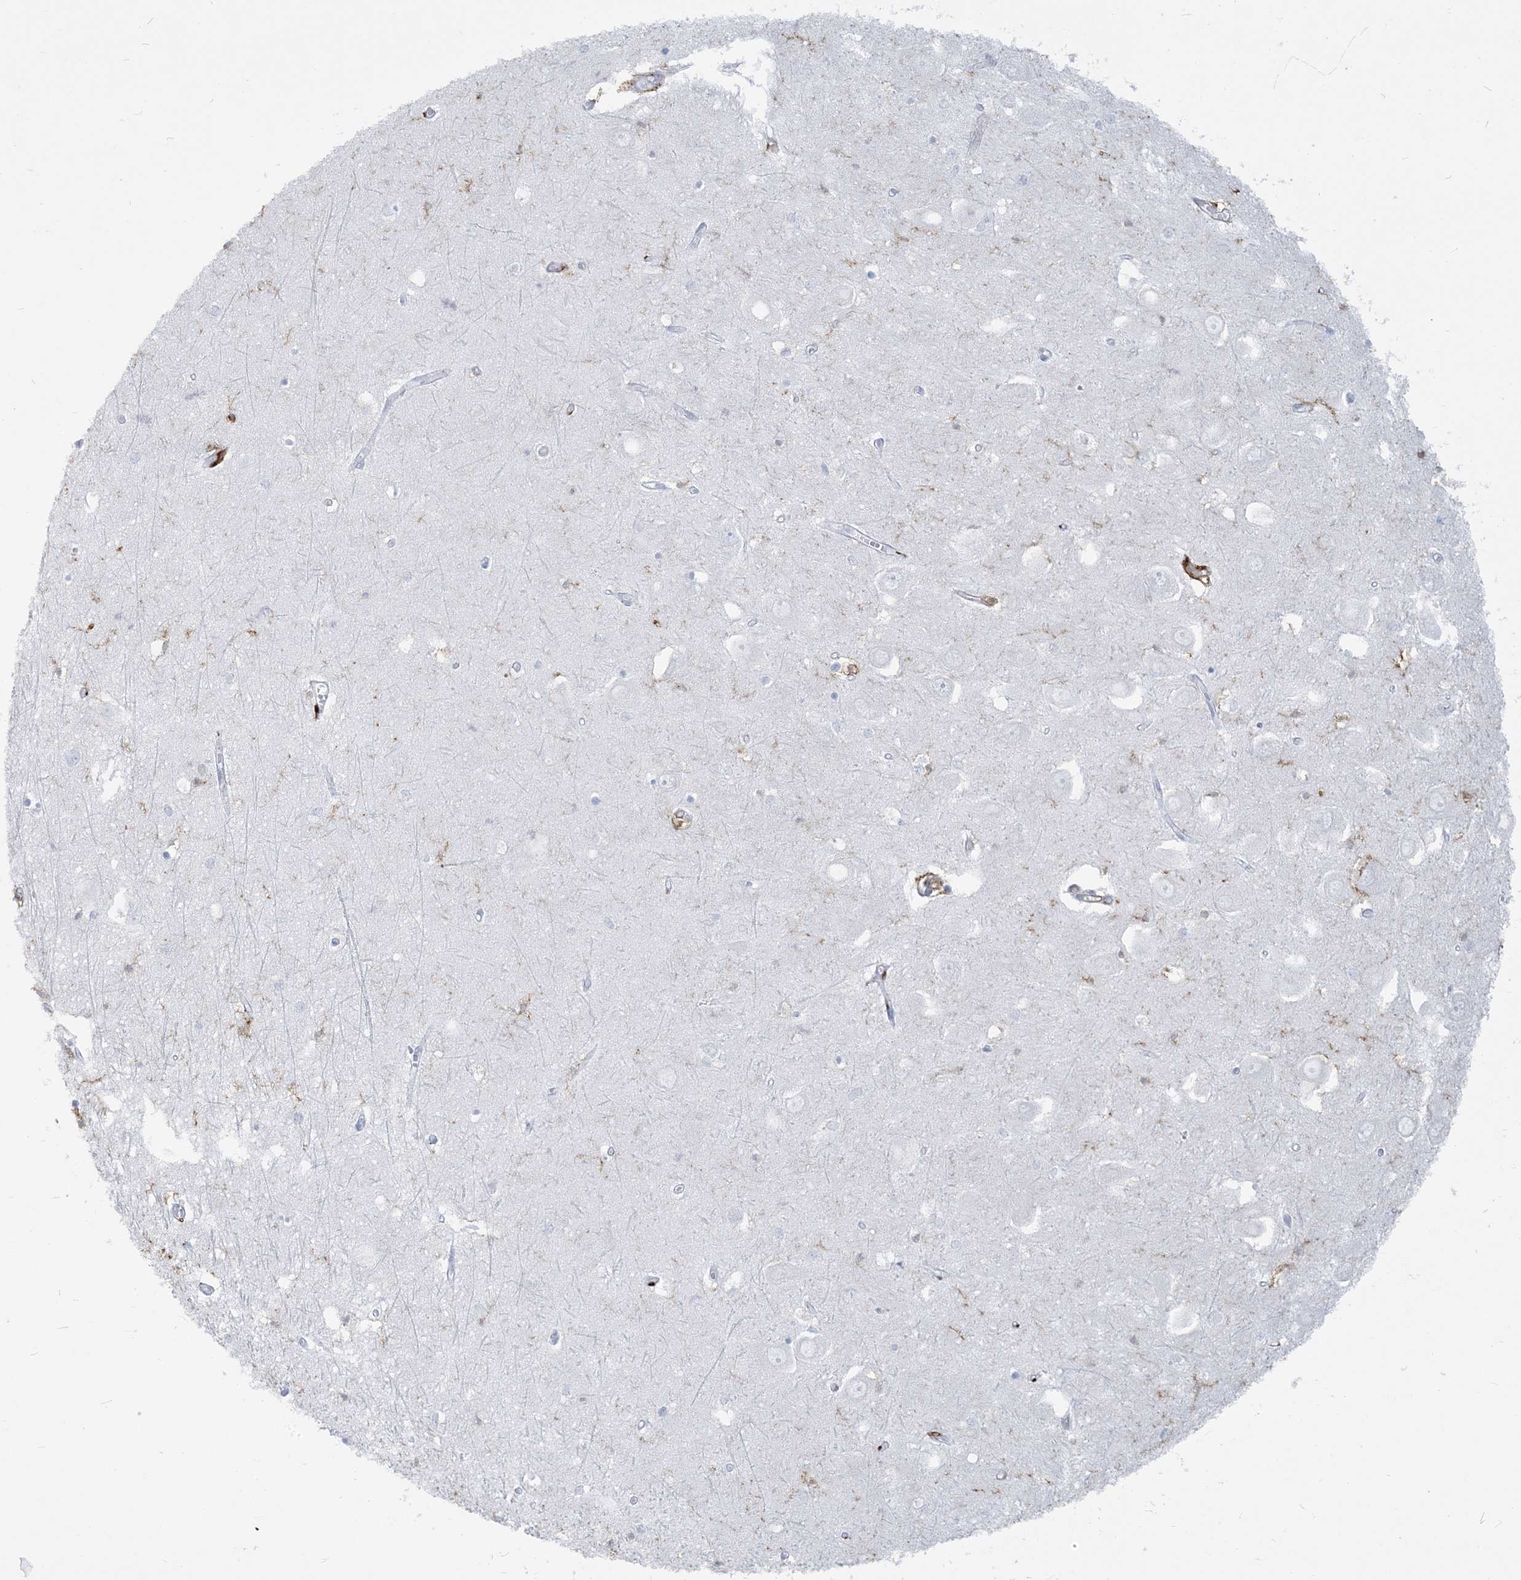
{"staining": {"intensity": "negative", "quantity": "none", "location": "none"}, "tissue": "hippocampus", "cell_type": "Glial cells", "image_type": "normal", "snomed": [{"axis": "morphology", "description": "Normal tissue, NOS"}, {"axis": "topography", "description": "Hippocampus"}], "caption": "Immunohistochemistry (IHC) photomicrograph of normal human hippocampus stained for a protein (brown), which exhibits no expression in glial cells. The staining is performed using DAB (3,3'-diaminobenzidine) brown chromogen with nuclei counter-stained in using hematoxylin.", "gene": "HLA", "patient": {"sex": "male", "age": 70}}